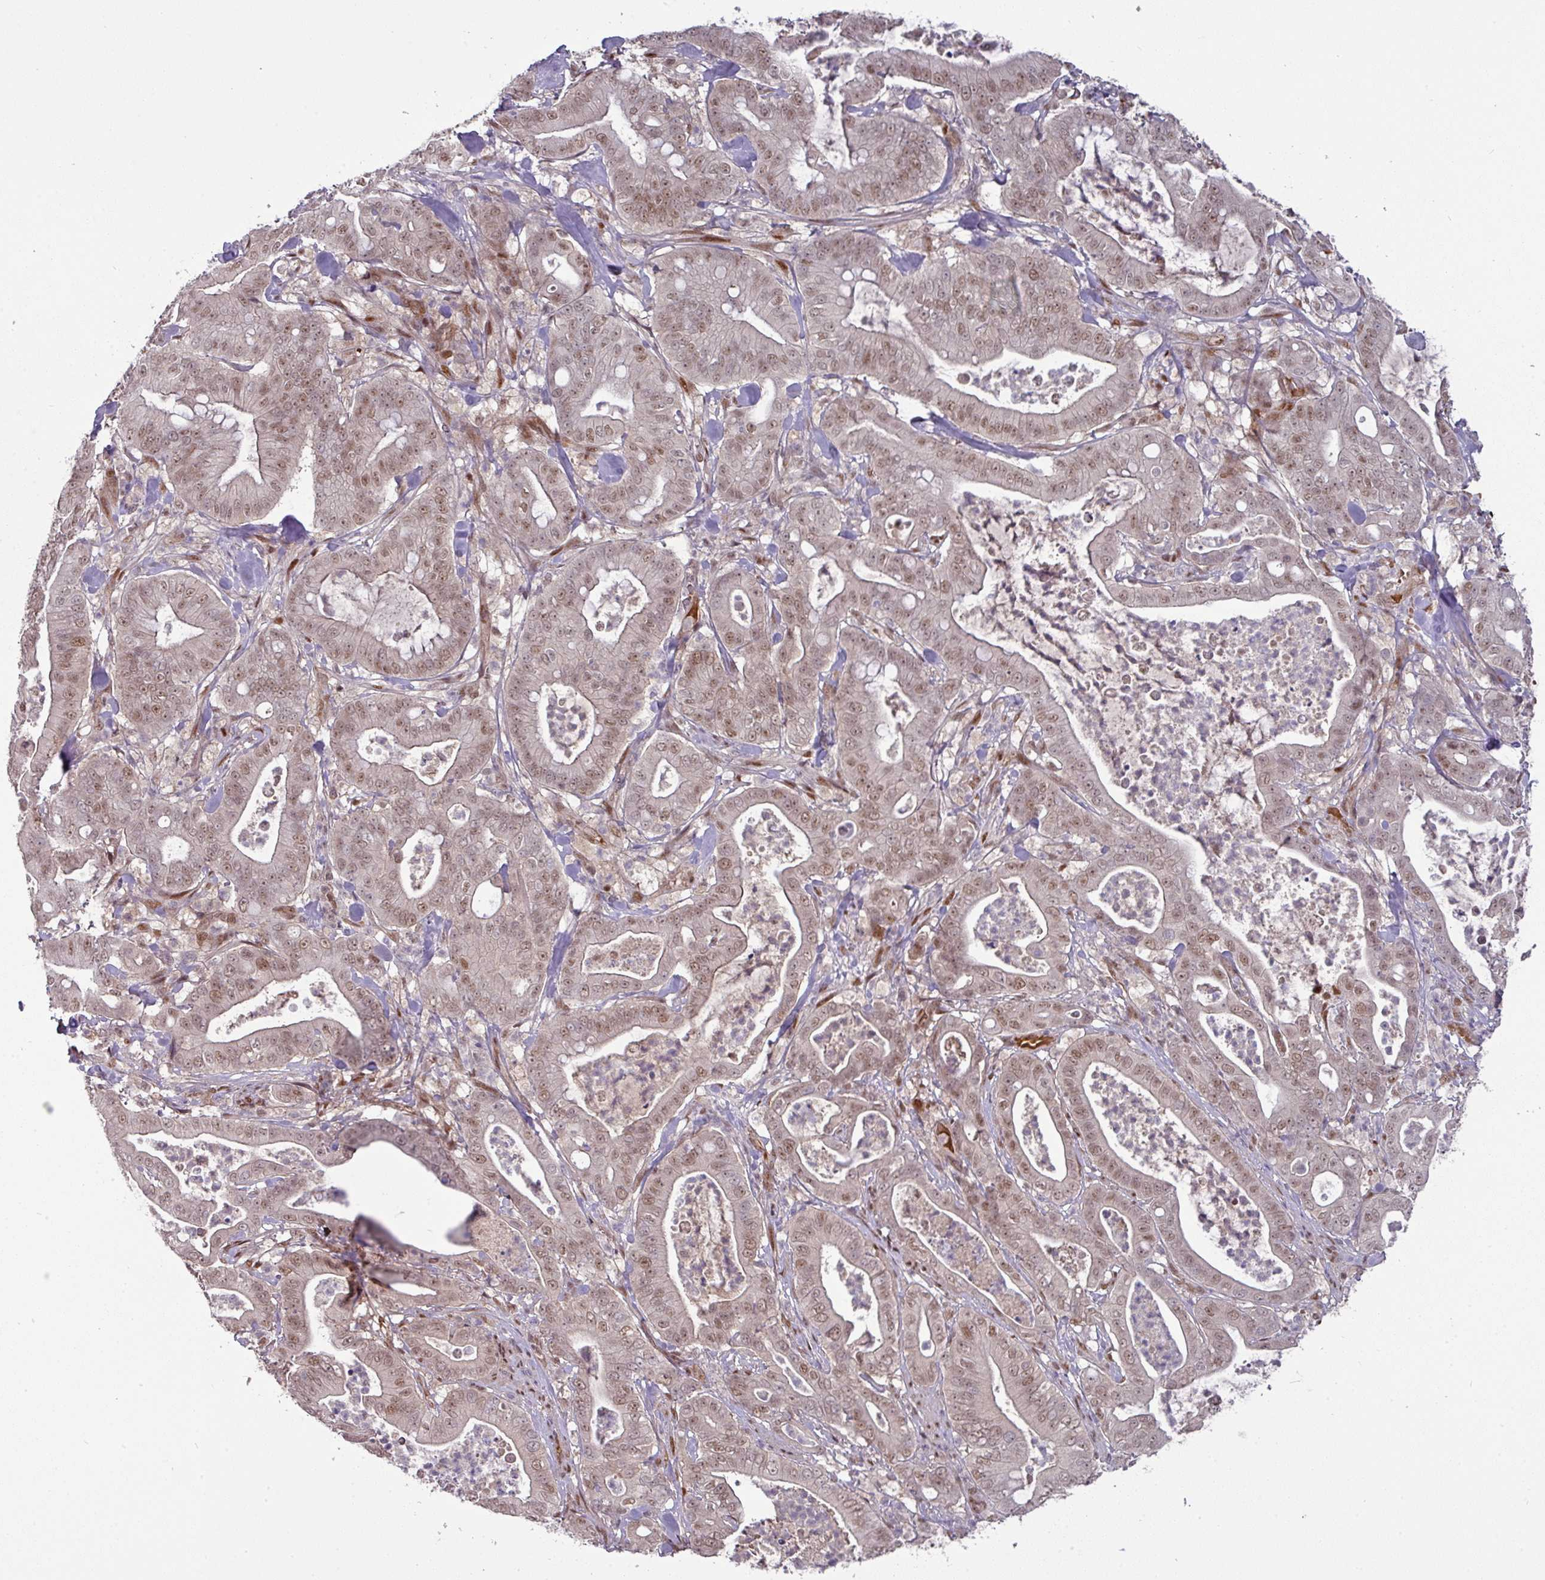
{"staining": {"intensity": "moderate", "quantity": "25%-75%", "location": "nuclear"}, "tissue": "pancreatic cancer", "cell_type": "Tumor cells", "image_type": "cancer", "snomed": [{"axis": "morphology", "description": "Adenocarcinoma, NOS"}, {"axis": "topography", "description": "Pancreas"}], "caption": "A brown stain shows moderate nuclear positivity of a protein in pancreatic cancer (adenocarcinoma) tumor cells.", "gene": "CIC", "patient": {"sex": "male", "age": 71}}